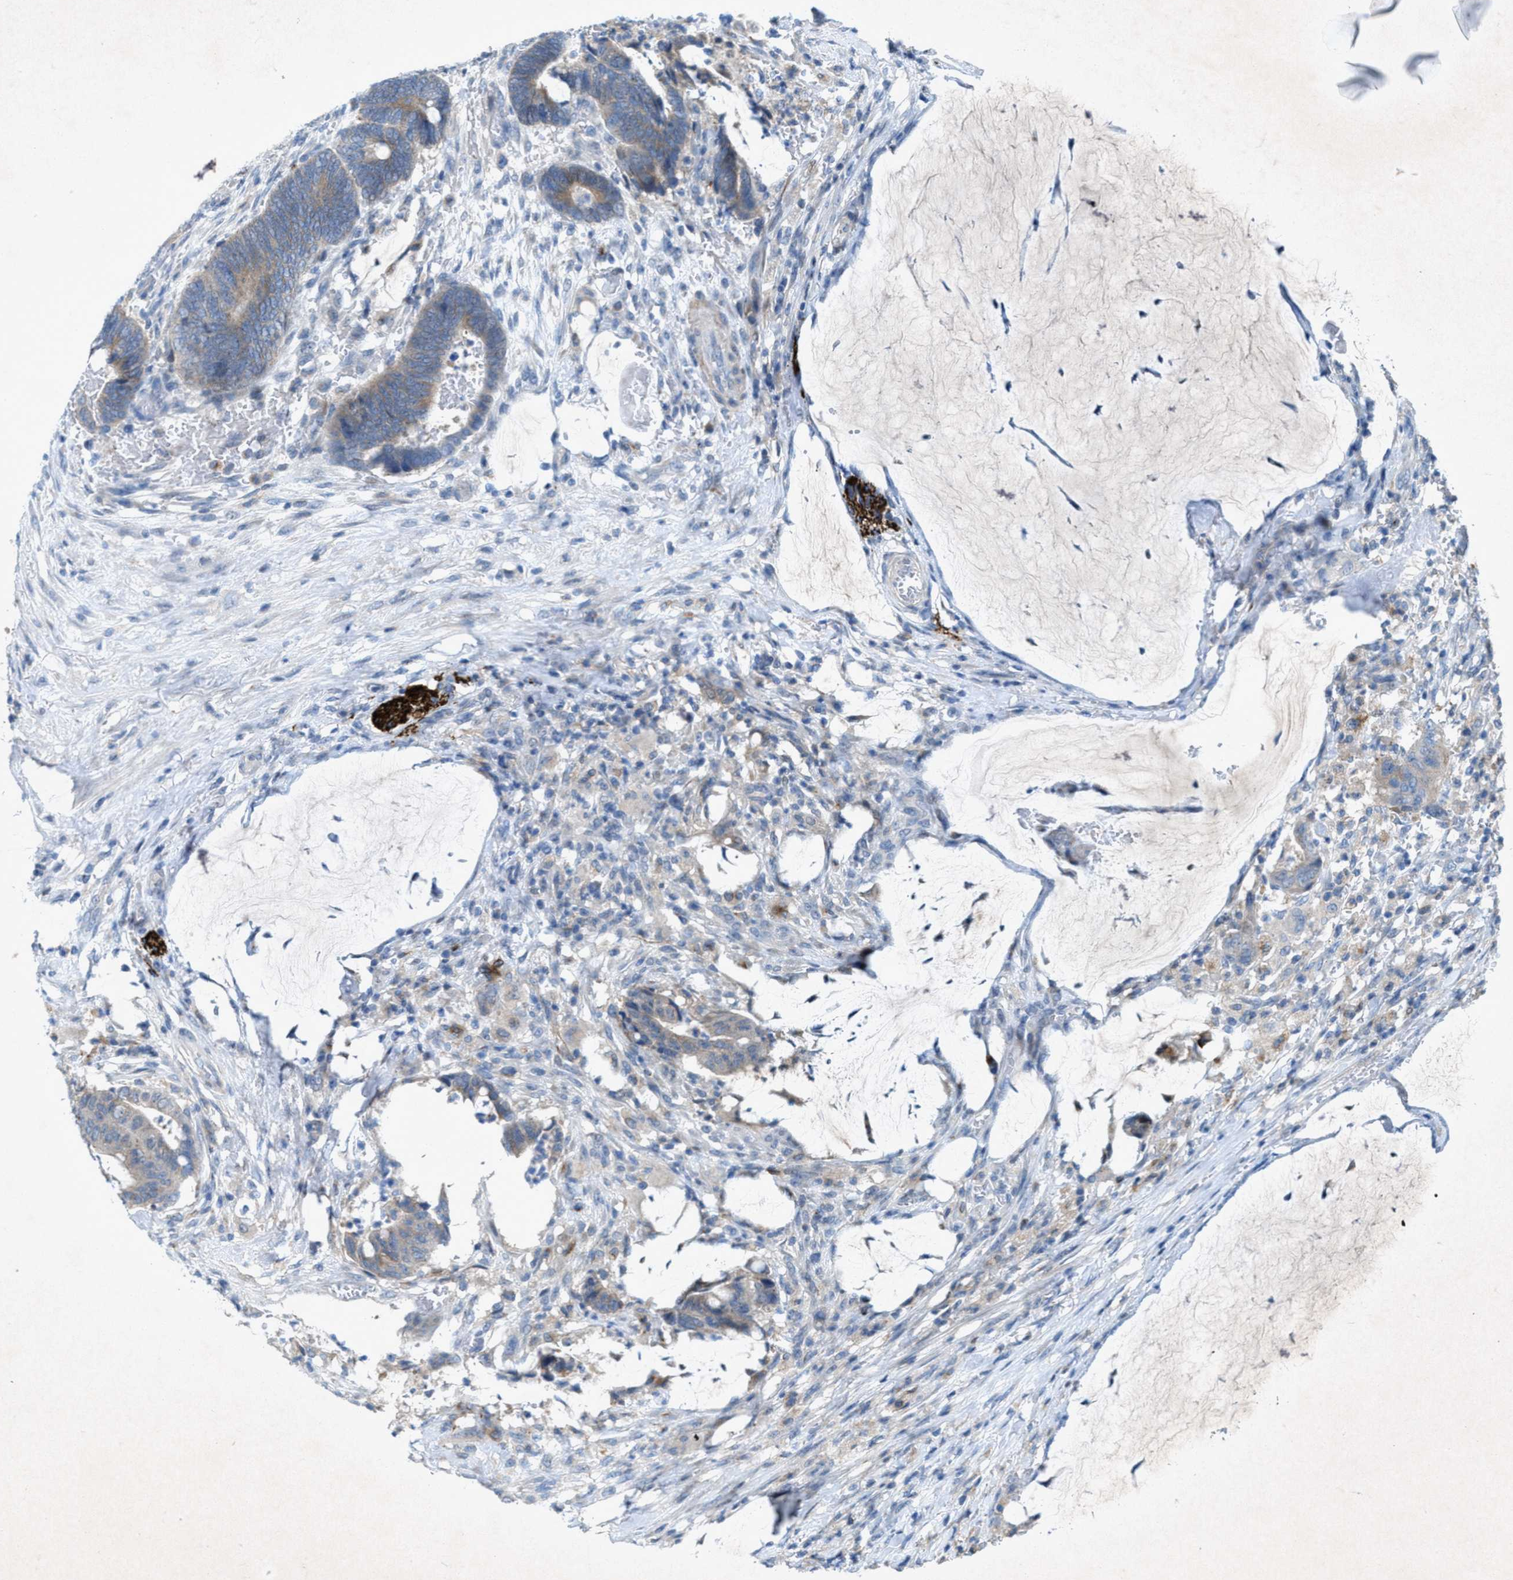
{"staining": {"intensity": "weak", "quantity": "<25%", "location": "cytoplasmic/membranous"}, "tissue": "colorectal cancer", "cell_type": "Tumor cells", "image_type": "cancer", "snomed": [{"axis": "morphology", "description": "Normal tissue, NOS"}, {"axis": "morphology", "description": "Adenocarcinoma, NOS"}, {"axis": "topography", "description": "Rectum"}, {"axis": "topography", "description": "Peripheral nerve tissue"}], "caption": "Immunohistochemical staining of human colorectal adenocarcinoma exhibits no significant expression in tumor cells.", "gene": "URGCP", "patient": {"sex": "male", "age": 92}}